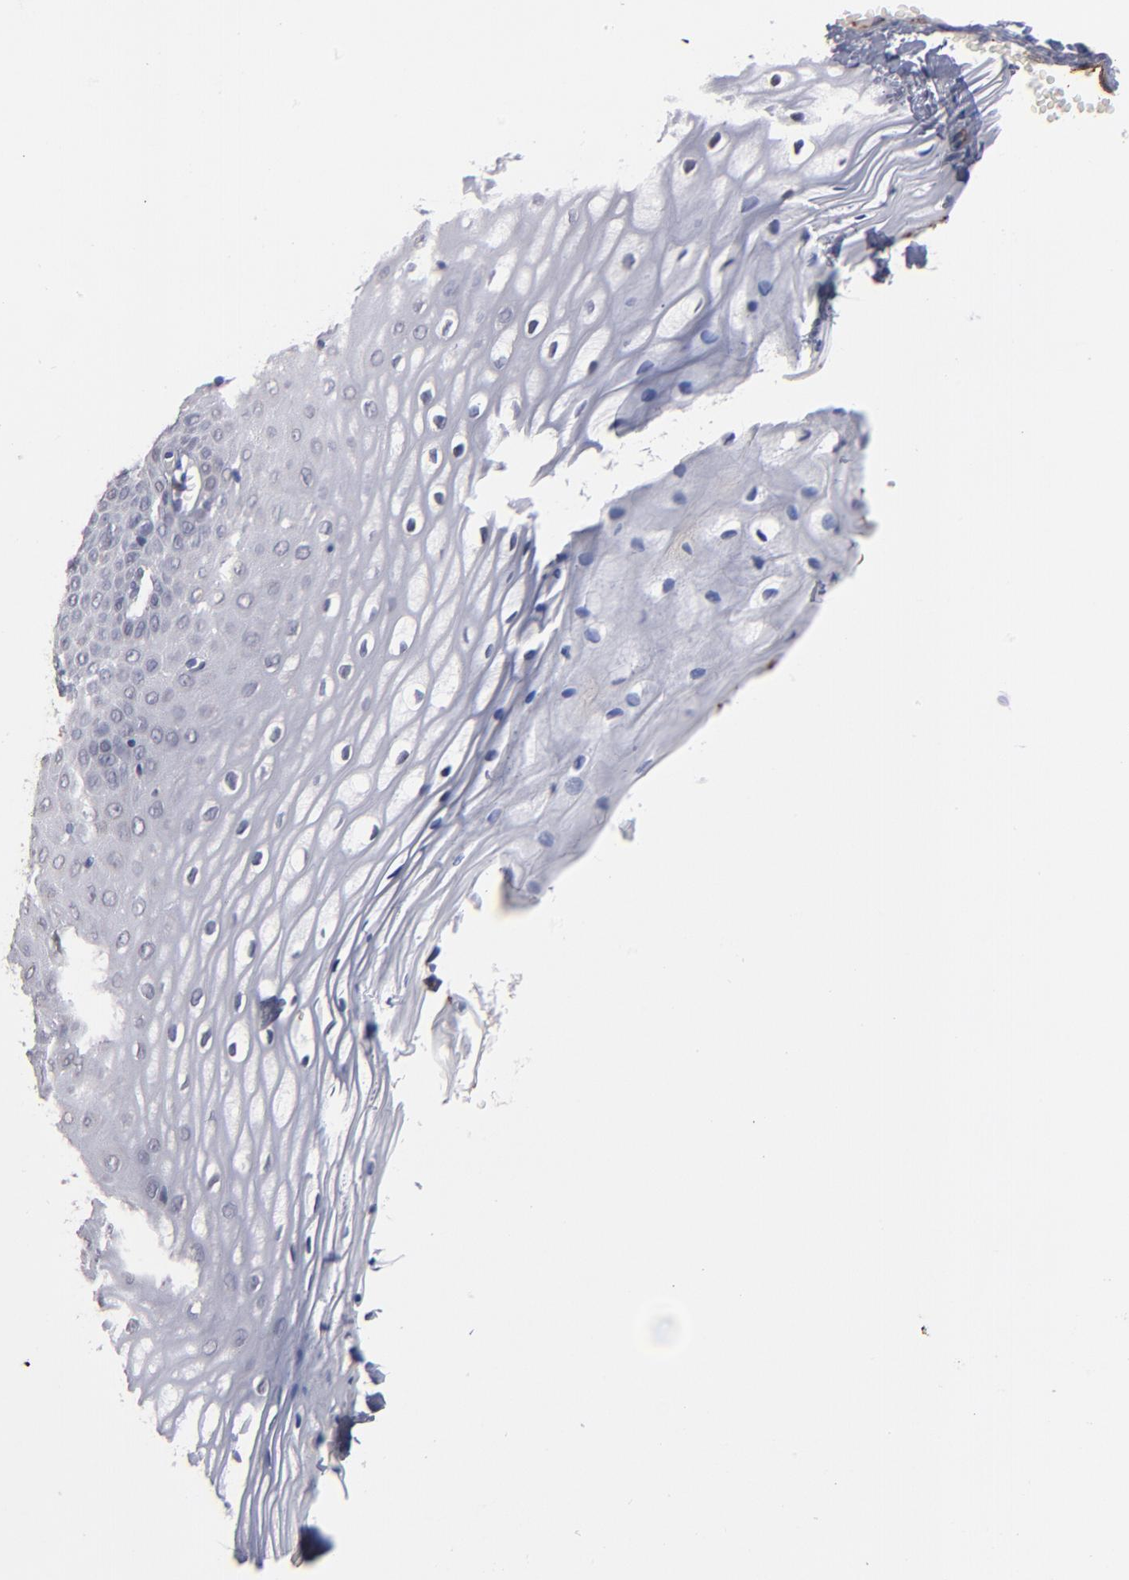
{"staining": {"intensity": "negative", "quantity": "none", "location": "none"}, "tissue": "vagina", "cell_type": "Squamous epithelial cells", "image_type": "normal", "snomed": [{"axis": "morphology", "description": "Normal tissue, NOS"}, {"axis": "topography", "description": "Vagina"}], "caption": "This is an immunohistochemistry (IHC) histopathology image of benign vagina. There is no staining in squamous epithelial cells.", "gene": "SELP", "patient": {"sex": "female", "age": 55}}